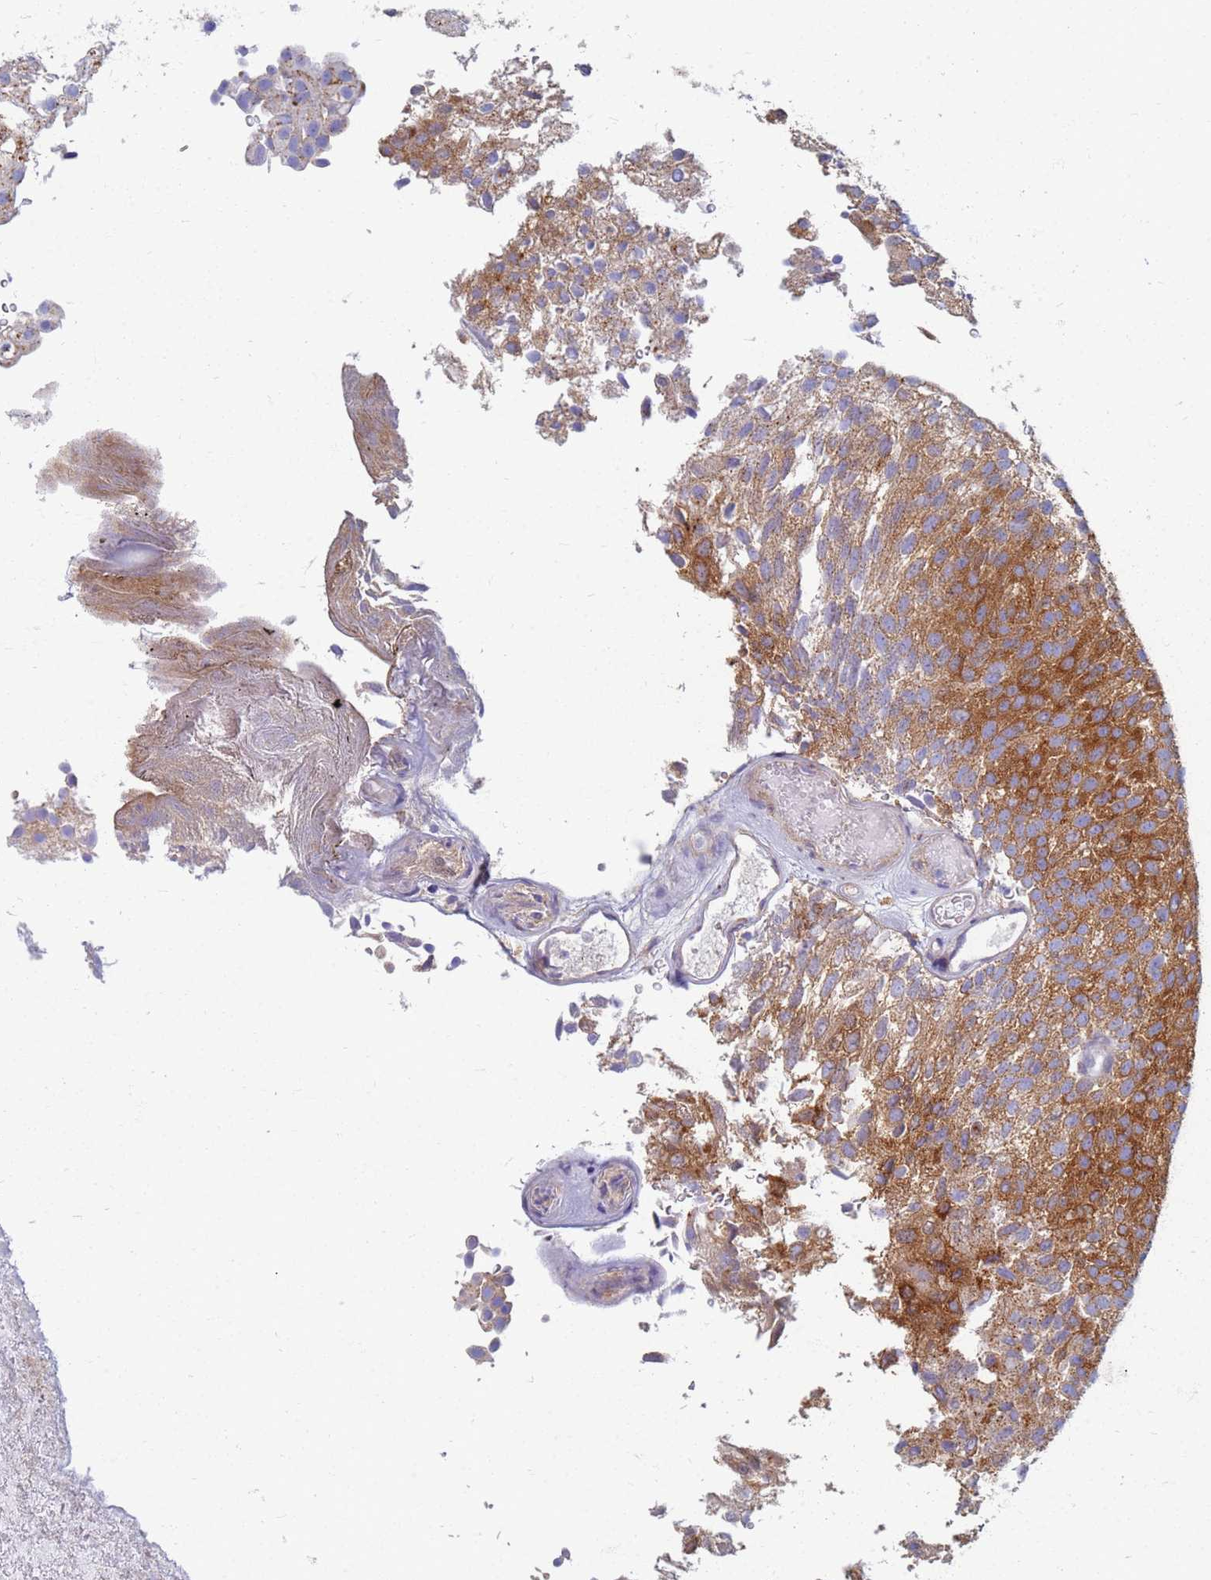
{"staining": {"intensity": "strong", "quantity": "25%-75%", "location": "cytoplasmic/membranous"}, "tissue": "urothelial cancer", "cell_type": "Tumor cells", "image_type": "cancer", "snomed": [{"axis": "morphology", "description": "Urothelial carcinoma, Low grade"}, {"axis": "topography", "description": "Urinary bladder"}], "caption": "A micrograph showing strong cytoplasmic/membranous positivity in approximately 25%-75% of tumor cells in urothelial carcinoma (low-grade), as visualized by brown immunohistochemical staining.", "gene": "EEA1", "patient": {"sex": "male", "age": 78}}